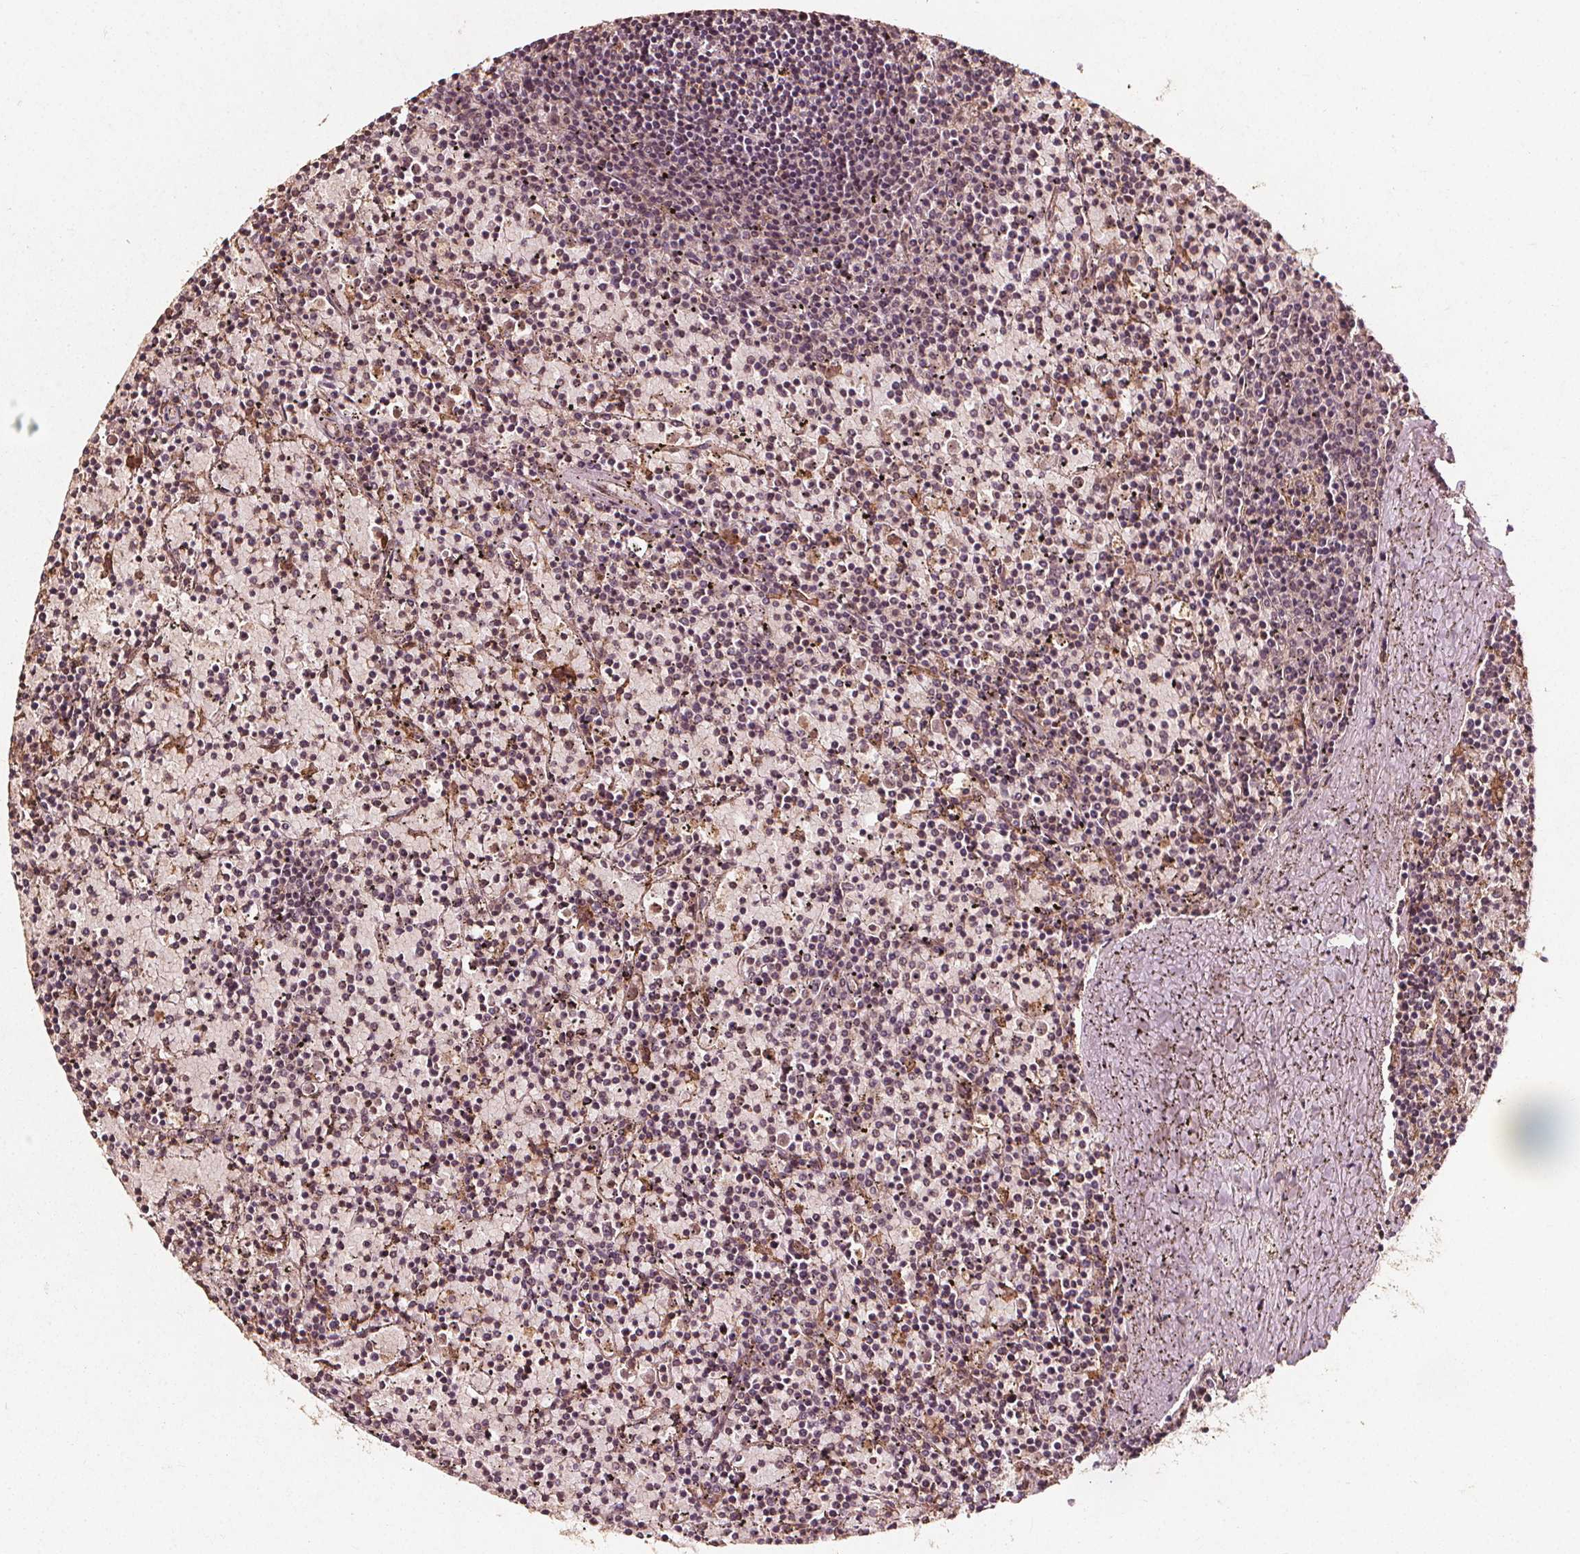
{"staining": {"intensity": "weak", "quantity": "<25%", "location": "cytoplasmic/membranous"}, "tissue": "lymphoma", "cell_type": "Tumor cells", "image_type": "cancer", "snomed": [{"axis": "morphology", "description": "Malignant lymphoma, non-Hodgkin's type, Low grade"}, {"axis": "topography", "description": "Spleen"}], "caption": "A high-resolution image shows immunohistochemistry staining of low-grade malignant lymphoma, non-Hodgkin's type, which shows no significant expression in tumor cells. (DAB IHC, high magnification).", "gene": "ABCA1", "patient": {"sex": "female", "age": 77}}